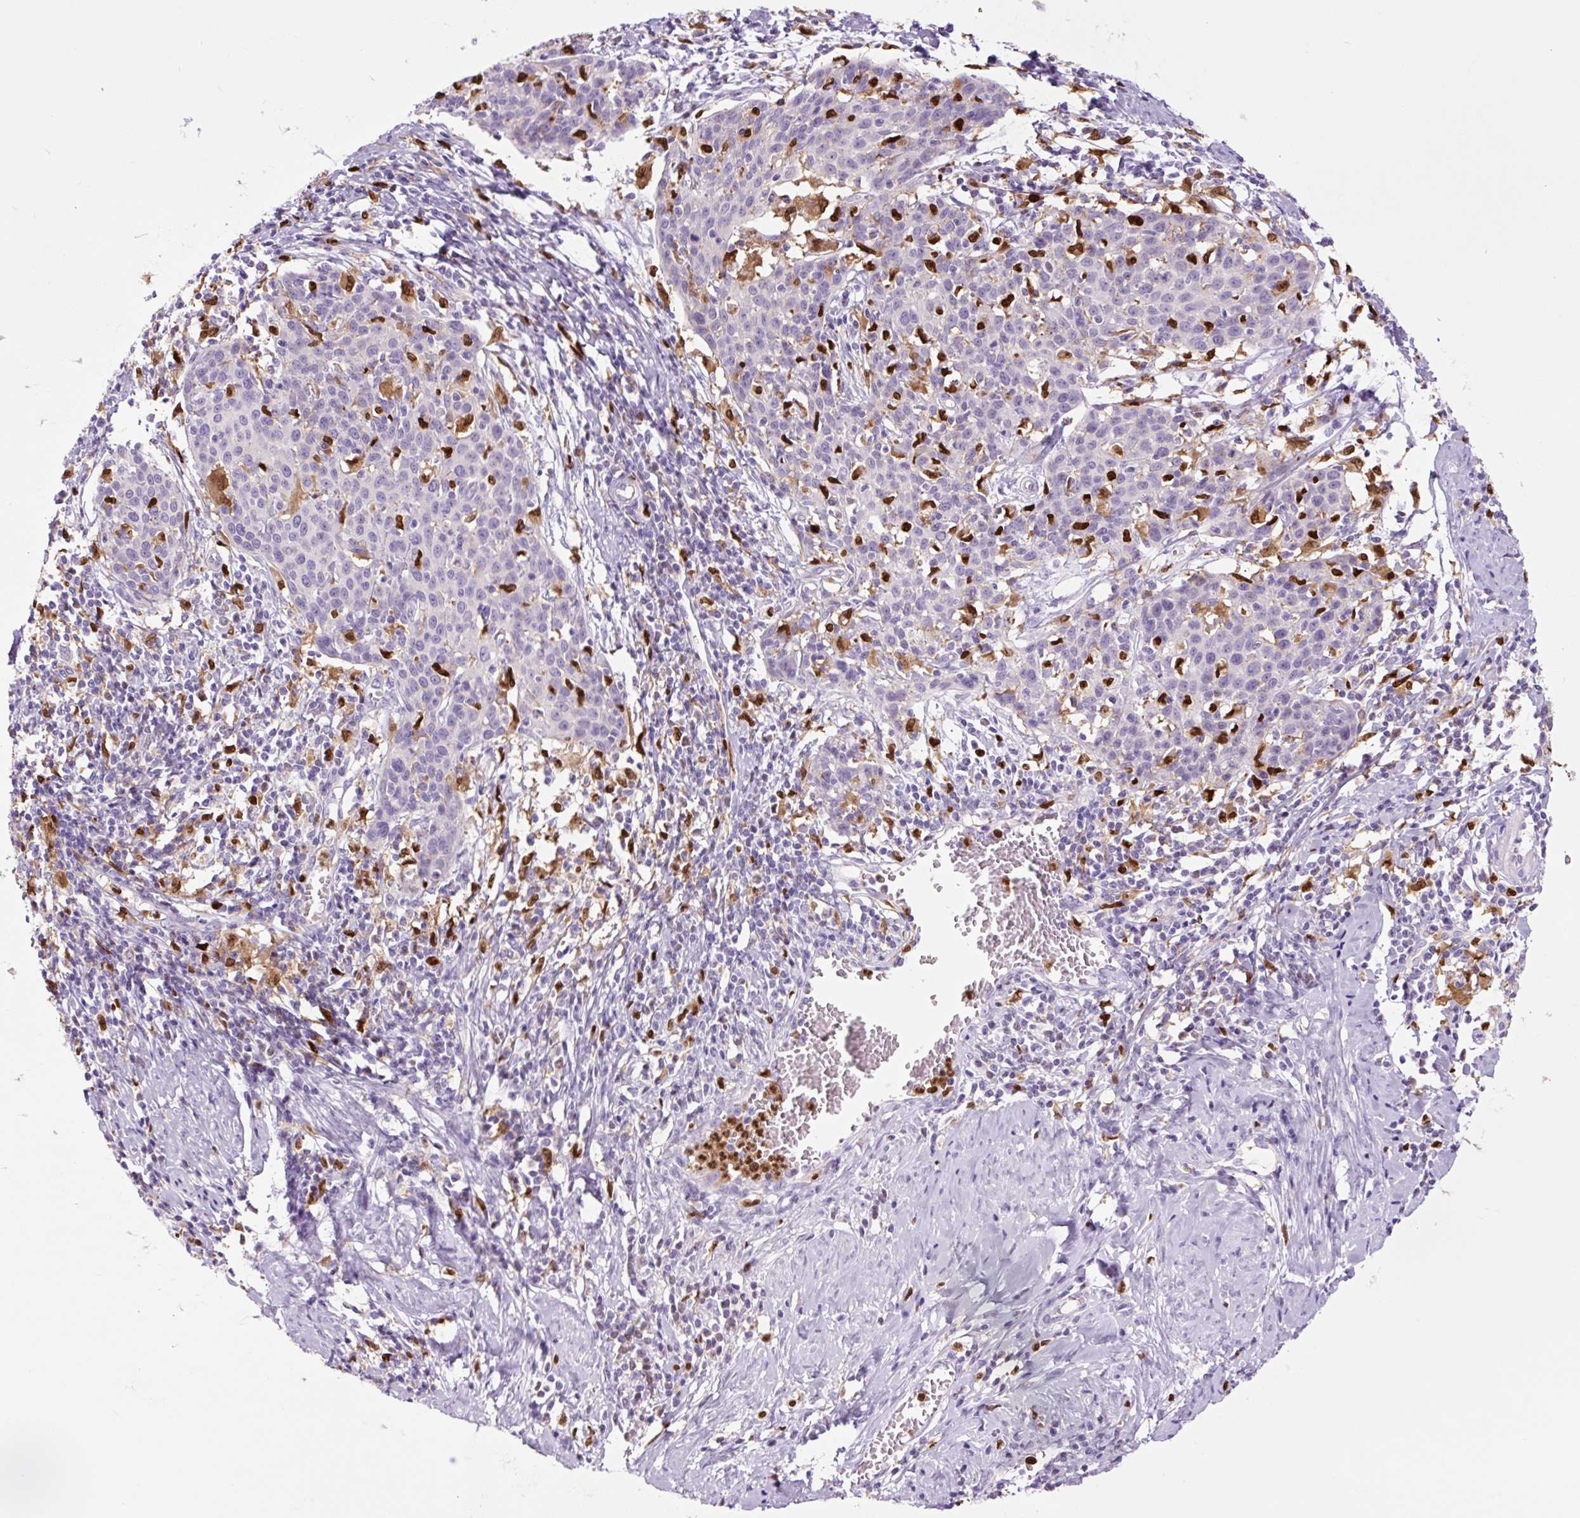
{"staining": {"intensity": "negative", "quantity": "none", "location": "none"}, "tissue": "cervical cancer", "cell_type": "Tumor cells", "image_type": "cancer", "snomed": [{"axis": "morphology", "description": "Squamous cell carcinoma, NOS"}, {"axis": "topography", "description": "Cervix"}], "caption": "A high-resolution micrograph shows immunohistochemistry (IHC) staining of squamous cell carcinoma (cervical), which exhibits no significant staining in tumor cells. Brightfield microscopy of IHC stained with DAB (brown) and hematoxylin (blue), captured at high magnification.", "gene": "SPI1", "patient": {"sex": "female", "age": 38}}